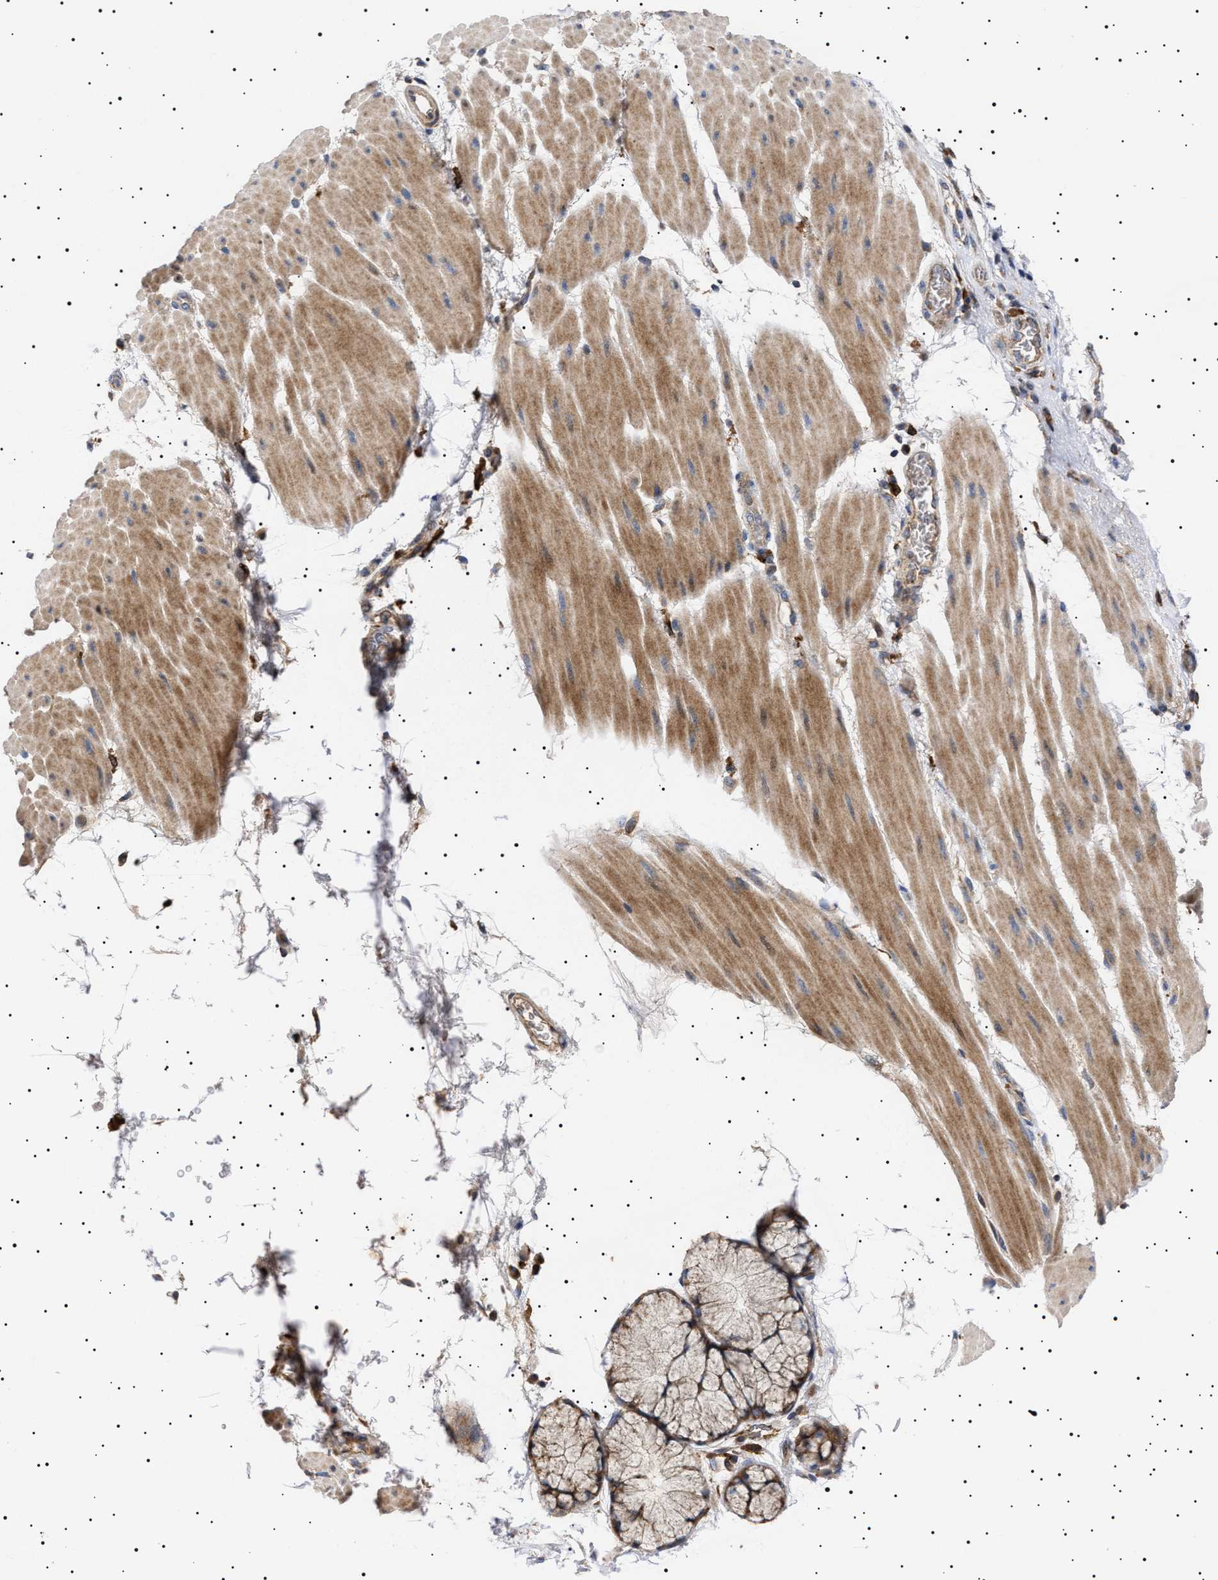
{"staining": {"intensity": "moderate", "quantity": ">75%", "location": "cytoplasmic/membranous"}, "tissue": "esophagus", "cell_type": "Squamous epithelial cells", "image_type": "normal", "snomed": [{"axis": "morphology", "description": "Normal tissue, NOS"}, {"axis": "topography", "description": "Esophagus"}], "caption": "Immunohistochemistry (IHC) image of normal esophagus: esophagus stained using immunohistochemistry shows medium levels of moderate protein expression localized specifically in the cytoplasmic/membranous of squamous epithelial cells, appearing as a cytoplasmic/membranous brown color.", "gene": "MRPL10", "patient": {"sex": "male", "age": 48}}